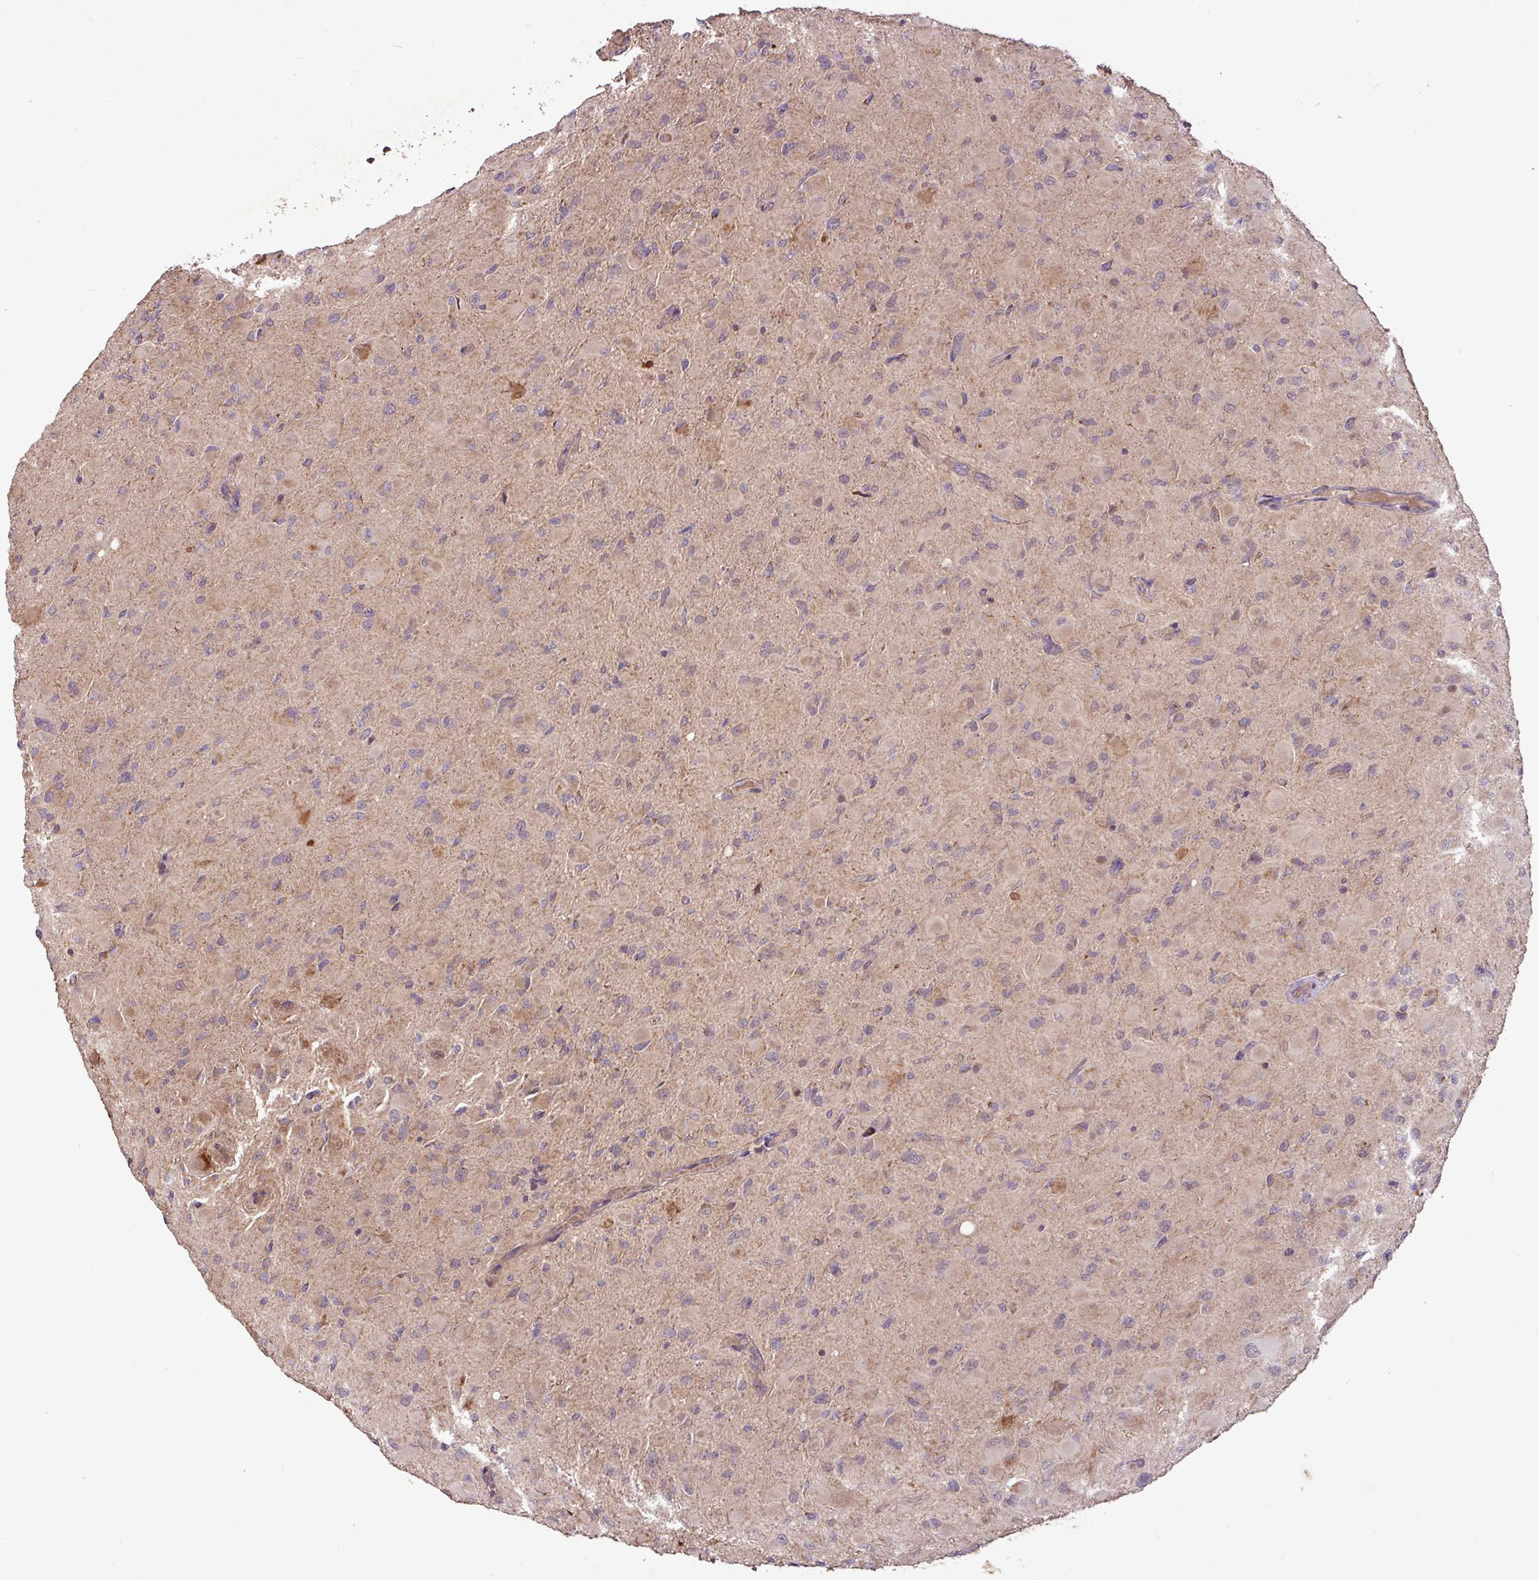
{"staining": {"intensity": "moderate", "quantity": "25%-75%", "location": "cytoplasmic/membranous"}, "tissue": "glioma", "cell_type": "Tumor cells", "image_type": "cancer", "snomed": [{"axis": "morphology", "description": "Glioma, malignant, High grade"}, {"axis": "topography", "description": "Cerebral cortex"}], "caption": "Human glioma stained for a protein (brown) demonstrates moderate cytoplasmic/membranous positive expression in about 25%-75% of tumor cells.", "gene": "YPEL3", "patient": {"sex": "female", "age": 36}}